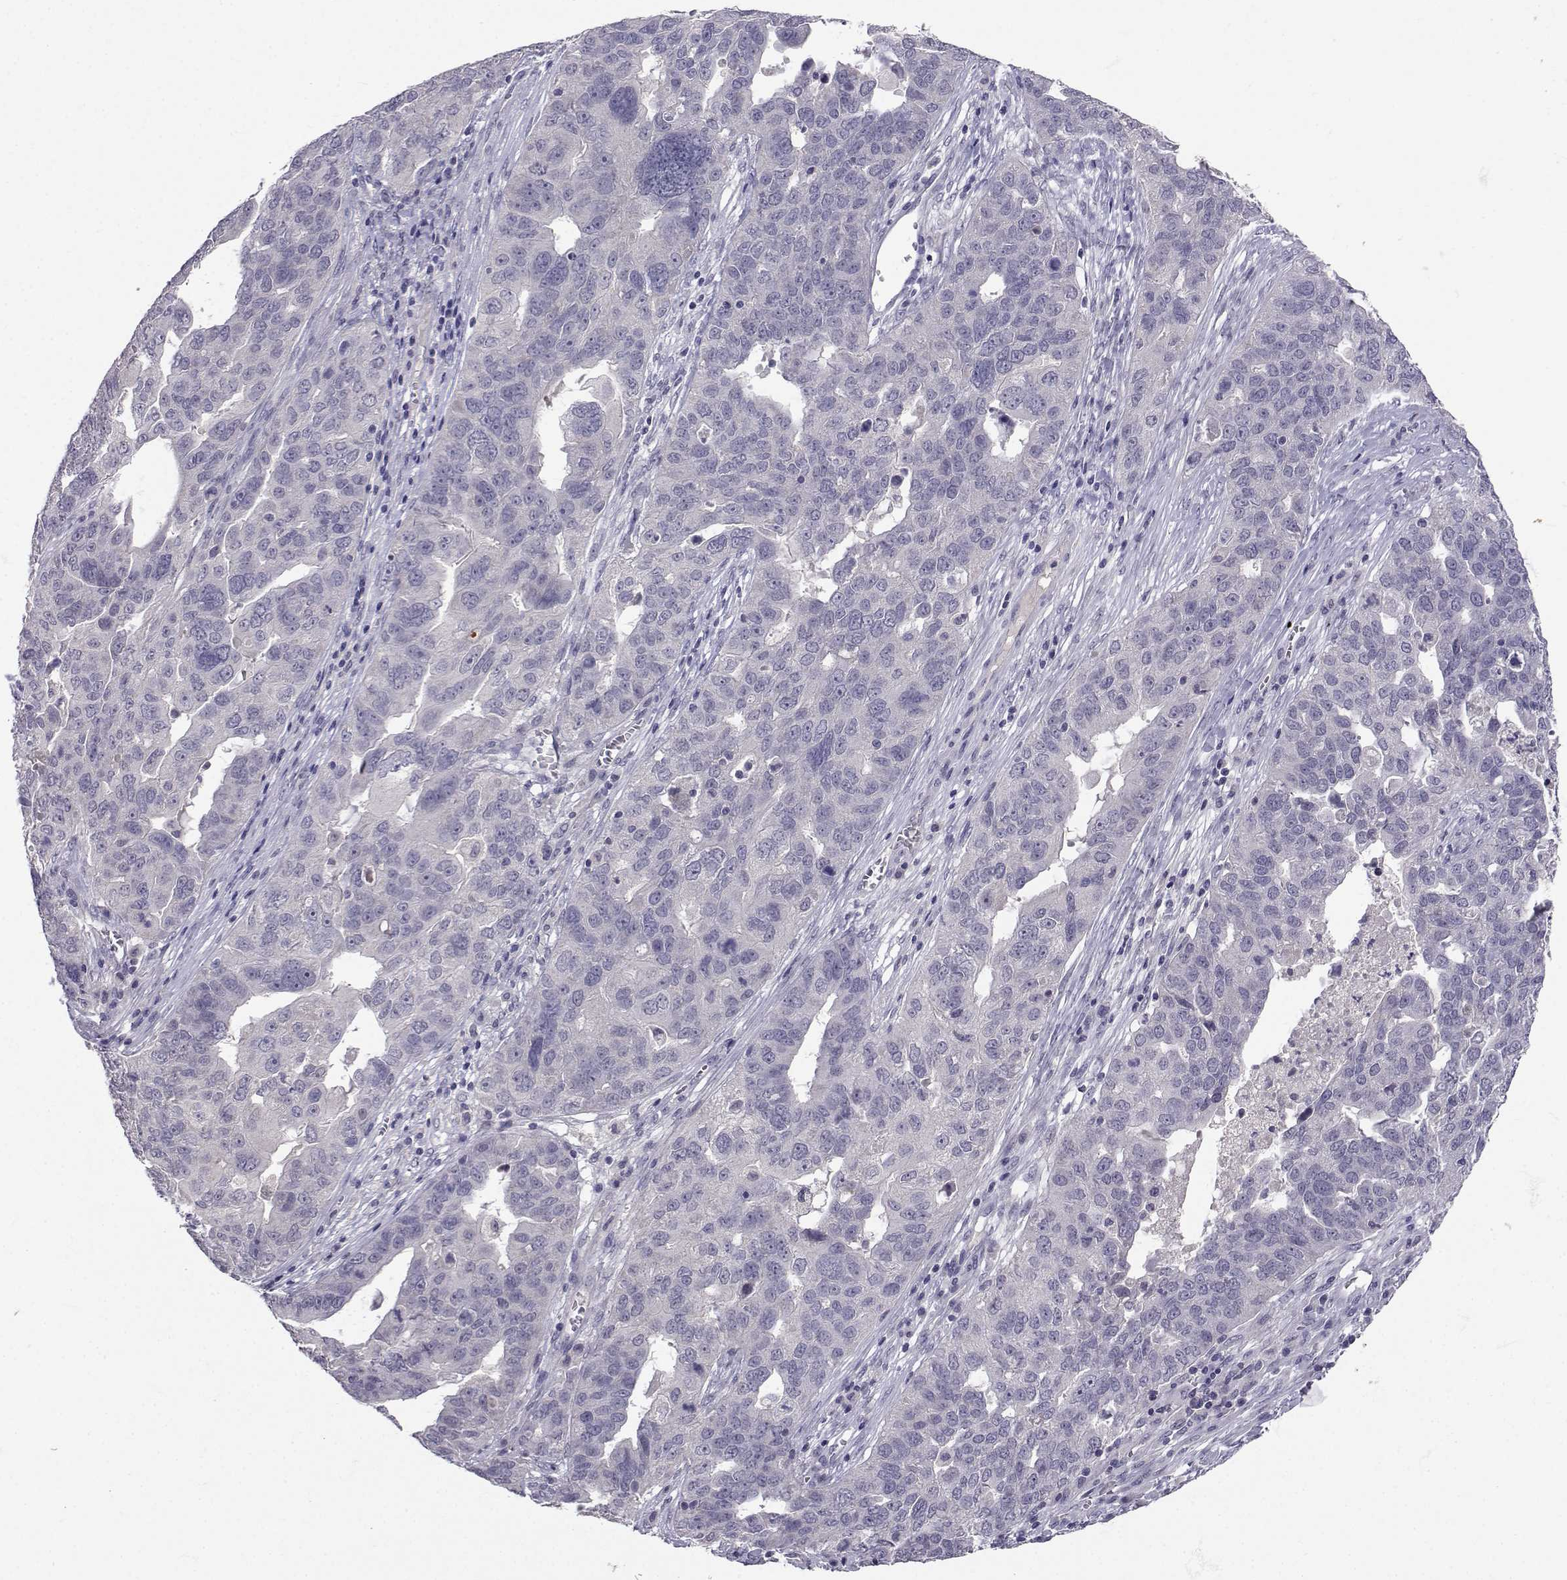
{"staining": {"intensity": "negative", "quantity": "none", "location": "none"}, "tissue": "ovarian cancer", "cell_type": "Tumor cells", "image_type": "cancer", "snomed": [{"axis": "morphology", "description": "Carcinoma, endometroid"}, {"axis": "topography", "description": "Soft tissue"}, {"axis": "topography", "description": "Ovary"}], "caption": "This is an immunohistochemistry (IHC) image of human endometroid carcinoma (ovarian). There is no staining in tumor cells.", "gene": "SLC6A3", "patient": {"sex": "female", "age": 52}}